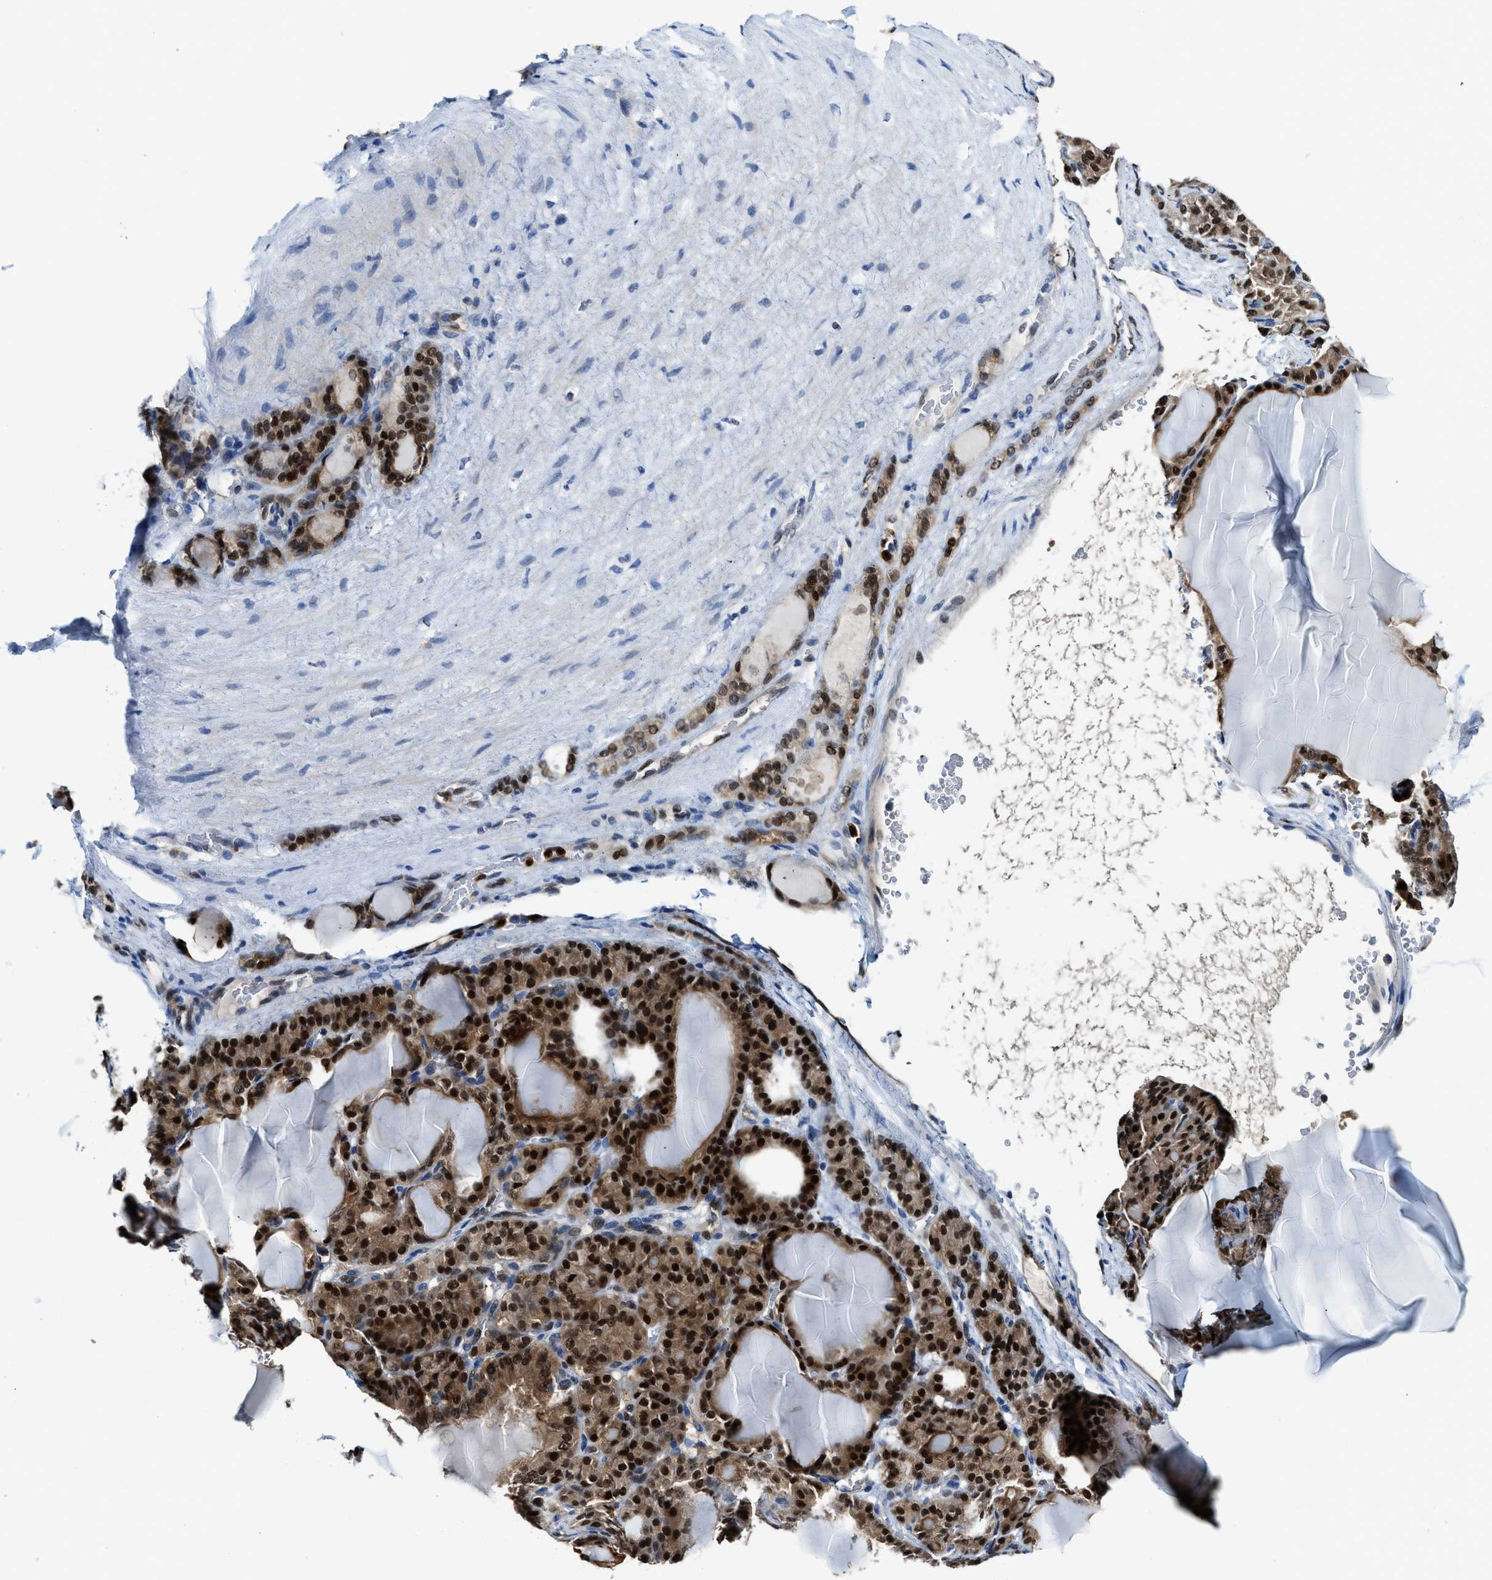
{"staining": {"intensity": "strong", "quantity": ">75%", "location": "cytoplasmic/membranous,nuclear"}, "tissue": "thyroid gland", "cell_type": "Glandular cells", "image_type": "normal", "snomed": [{"axis": "morphology", "description": "Normal tissue, NOS"}, {"axis": "topography", "description": "Thyroid gland"}], "caption": "Thyroid gland stained with immunohistochemistry shows strong cytoplasmic/membranous,nuclear positivity in about >75% of glandular cells. (Stains: DAB in brown, nuclei in blue, Microscopy: brightfield microscopy at high magnification).", "gene": "LTA4H", "patient": {"sex": "female", "age": 28}}